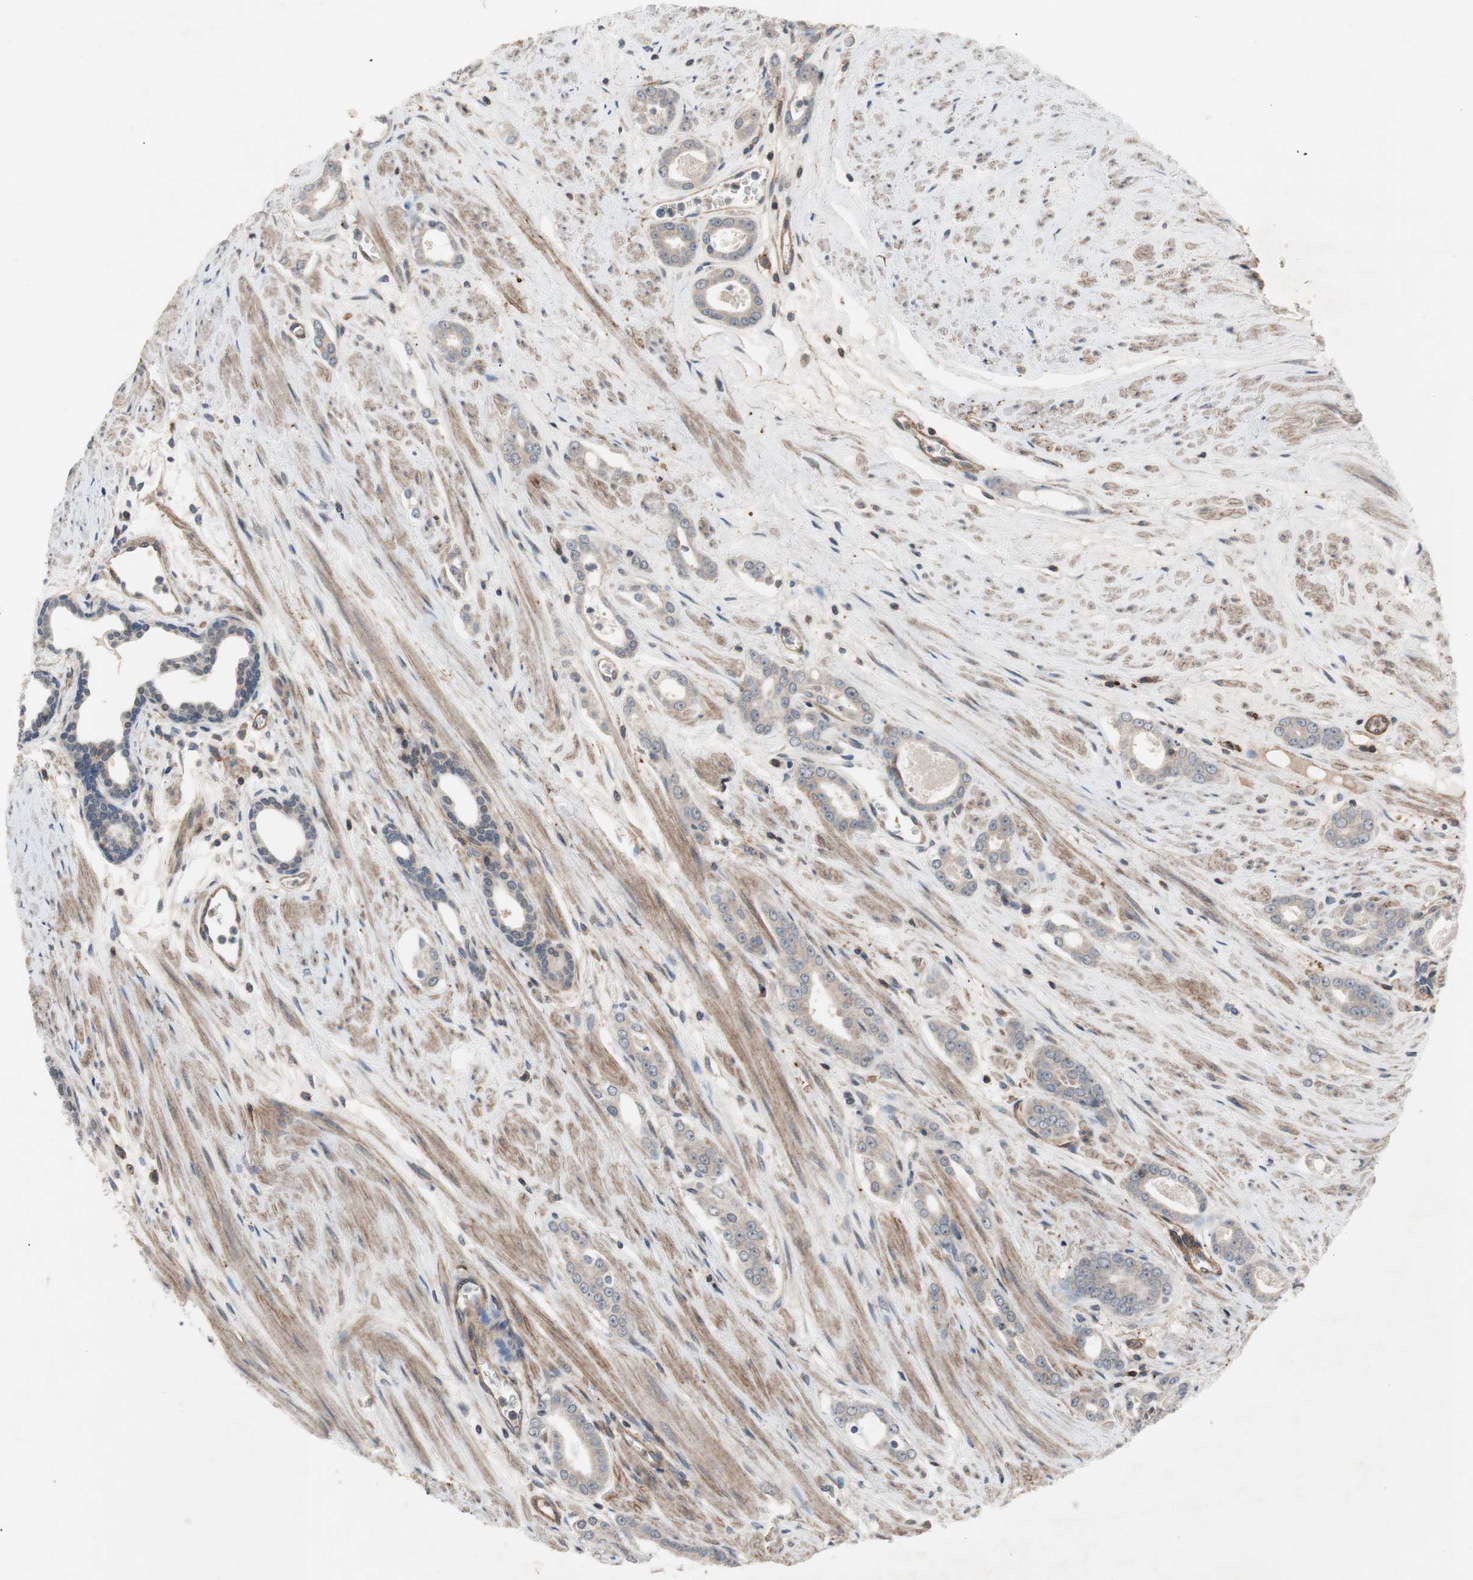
{"staining": {"intensity": "weak", "quantity": "25%-75%", "location": "cytoplasmic/membranous"}, "tissue": "prostate cancer", "cell_type": "Tumor cells", "image_type": "cancer", "snomed": [{"axis": "morphology", "description": "Adenocarcinoma, Low grade"}, {"axis": "topography", "description": "Prostate"}], "caption": "Prostate cancer stained for a protein (brown) demonstrates weak cytoplasmic/membranous positive positivity in about 25%-75% of tumor cells.", "gene": "GRHL1", "patient": {"sex": "male", "age": 57}}